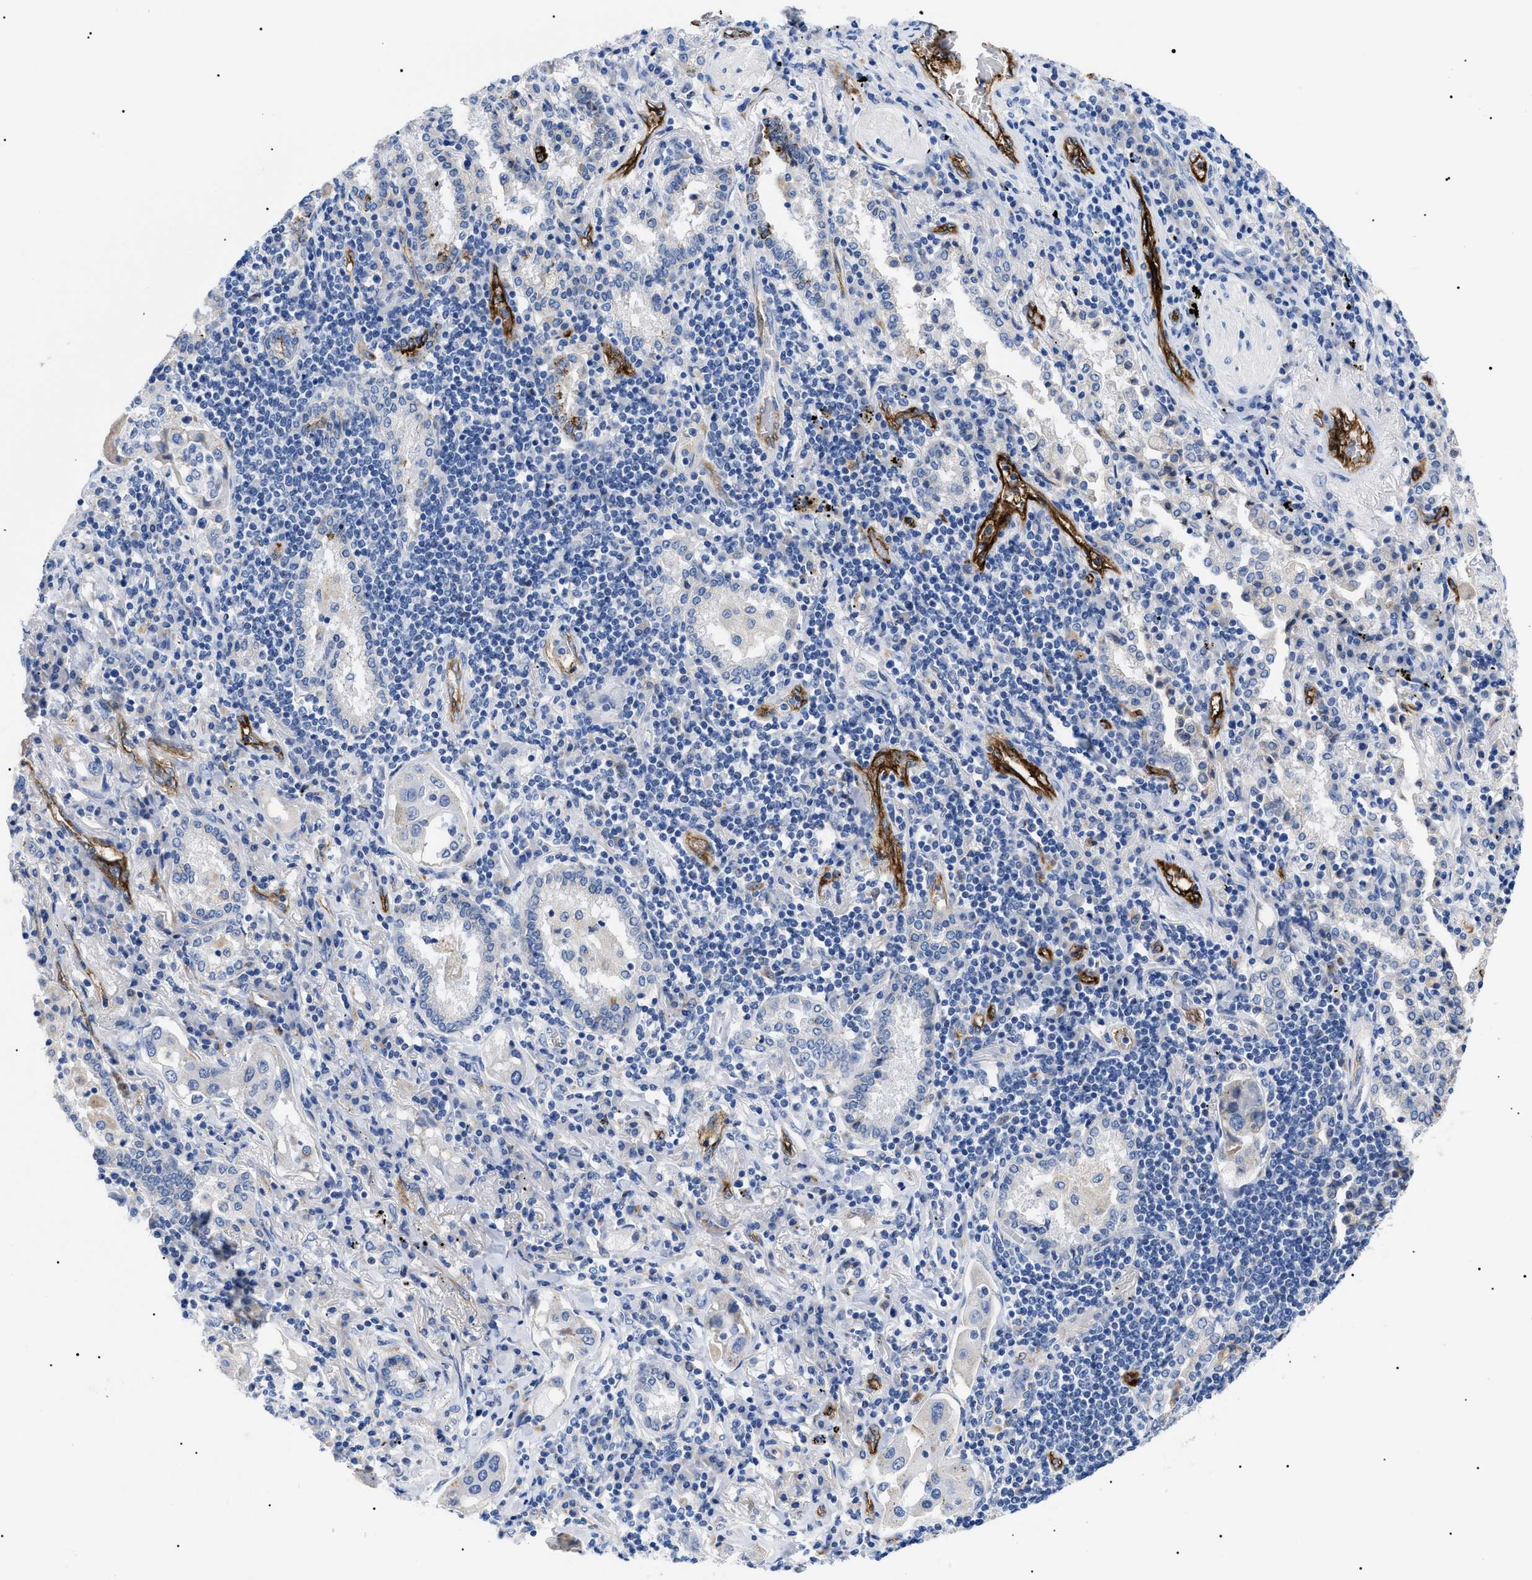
{"staining": {"intensity": "negative", "quantity": "none", "location": "none"}, "tissue": "lung cancer", "cell_type": "Tumor cells", "image_type": "cancer", "snomed": [{"axis": "morphology", "description": "Adenocarcinoma, NOS"}, {"axis": "topography", "description": "Lung"}], "caption": "Tumor cells are negative for protein expression in human lung cancer (adenocarcinoma).", "gene": "ACKR1", "patient": {"sex": "female", "age": 65}}